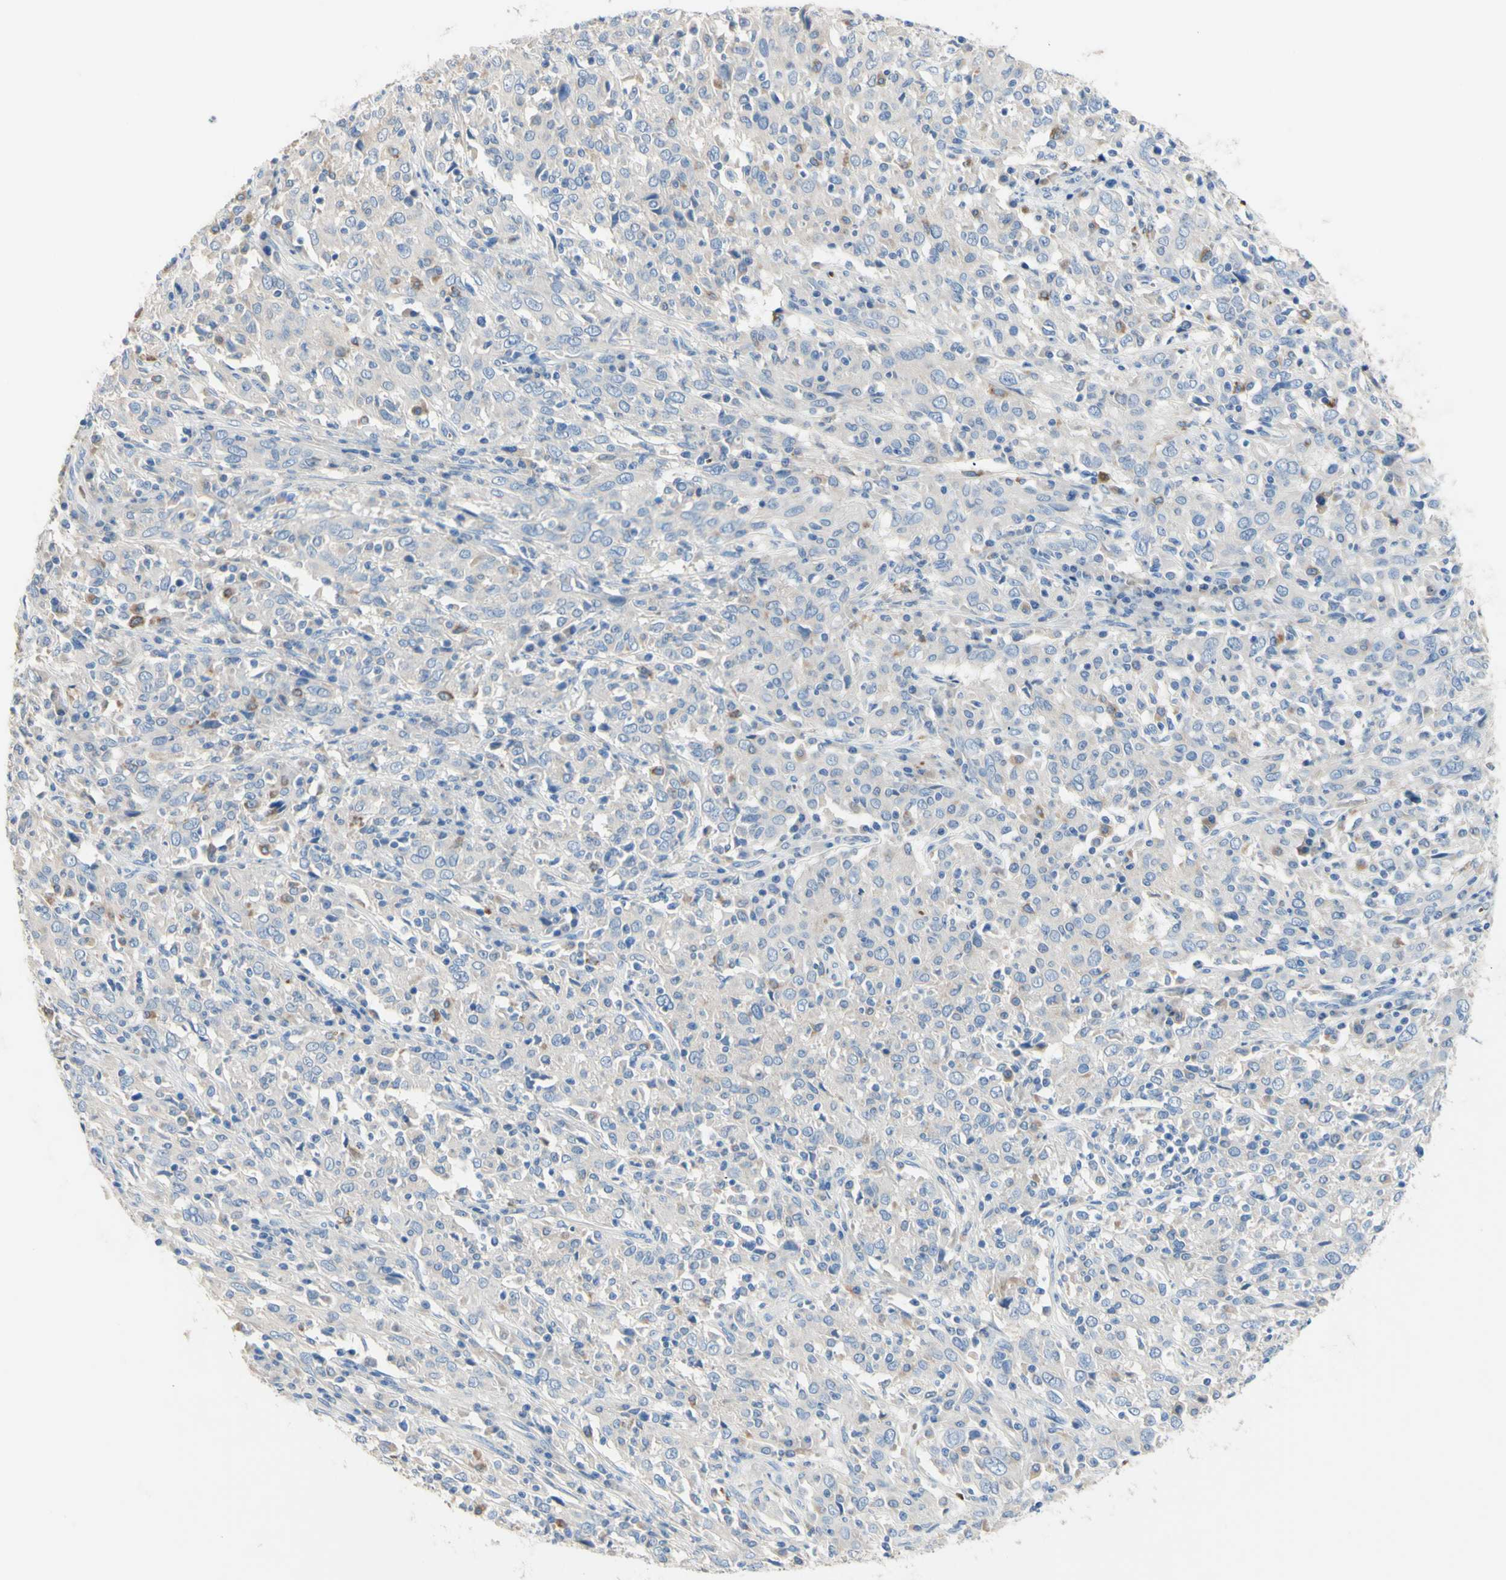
{"staining": {"intensity": "negative", "quantity": "none", "location": "none"}, "tissue": "cervical cancer", "cell_type": "Tumor cells", "image_type": "cancer", "snomed": [{"axis": "morphology", "description": "Squamous cell carcinoma, NOS"}, {"axis": "topography", "description": "Cervix"}], "caption": "The histopathology image exhibits no significant staining in tumor cells of squamous cell carcinoma (cervical).", "gene": "CDON", "patient": {"sex": "female", "age": 46}}